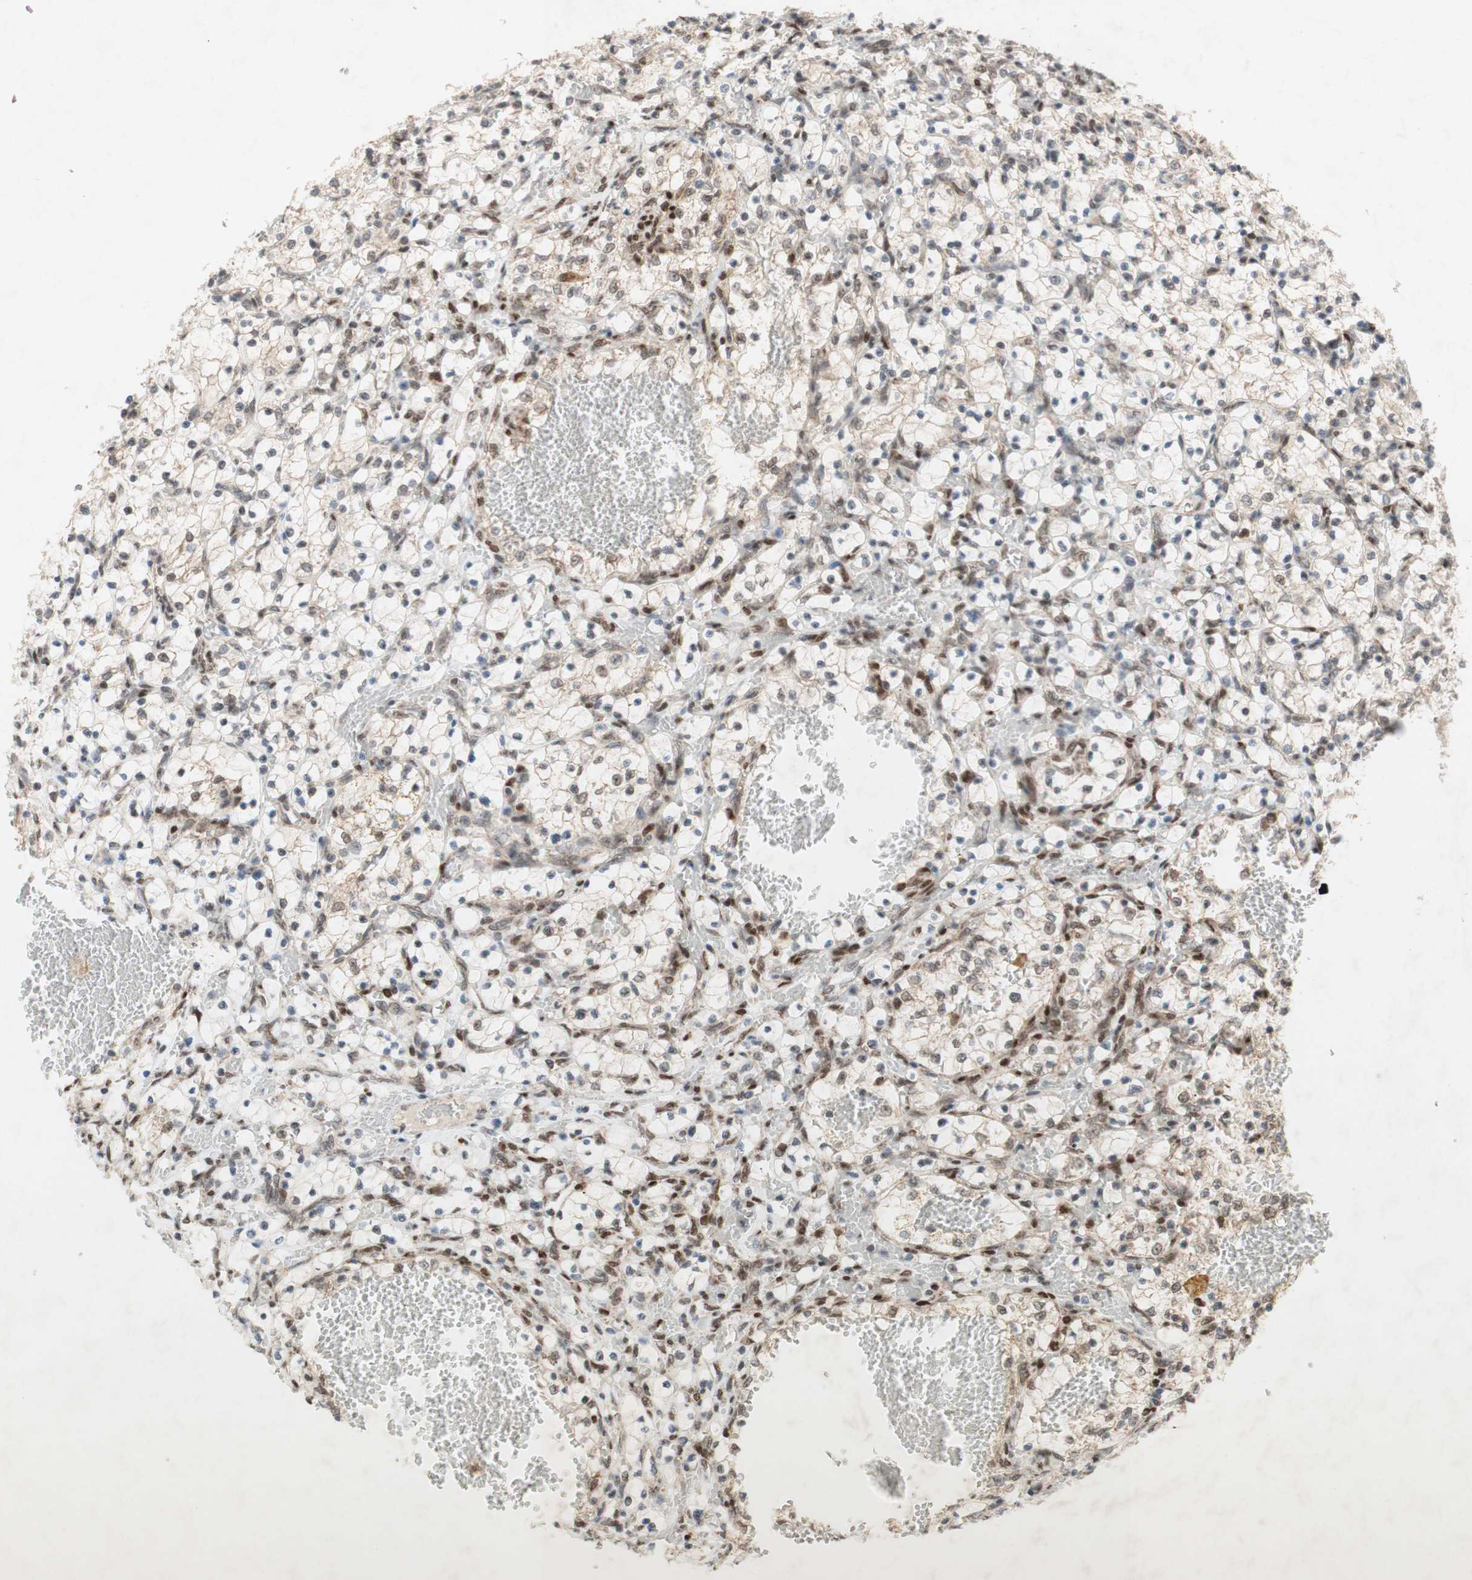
{"staining": {"intensity": "negative", "quantity": "none", "location": "none"}, "tissue": "renal cancer", "cell_type": "Tumor cells", "image_type": "cancer", "snomed": [{"axis": "morphology", "description": "Adenocarcinoma, NOS"}, {"axis": "topography", "description": "Kidney"}], "caption": "Histopathology image shows no significant protein staining in tumor cells of renal adenocarcinoma.", "gene": "DNMT3A", "patient": {"sex": "female", "age": 69}}